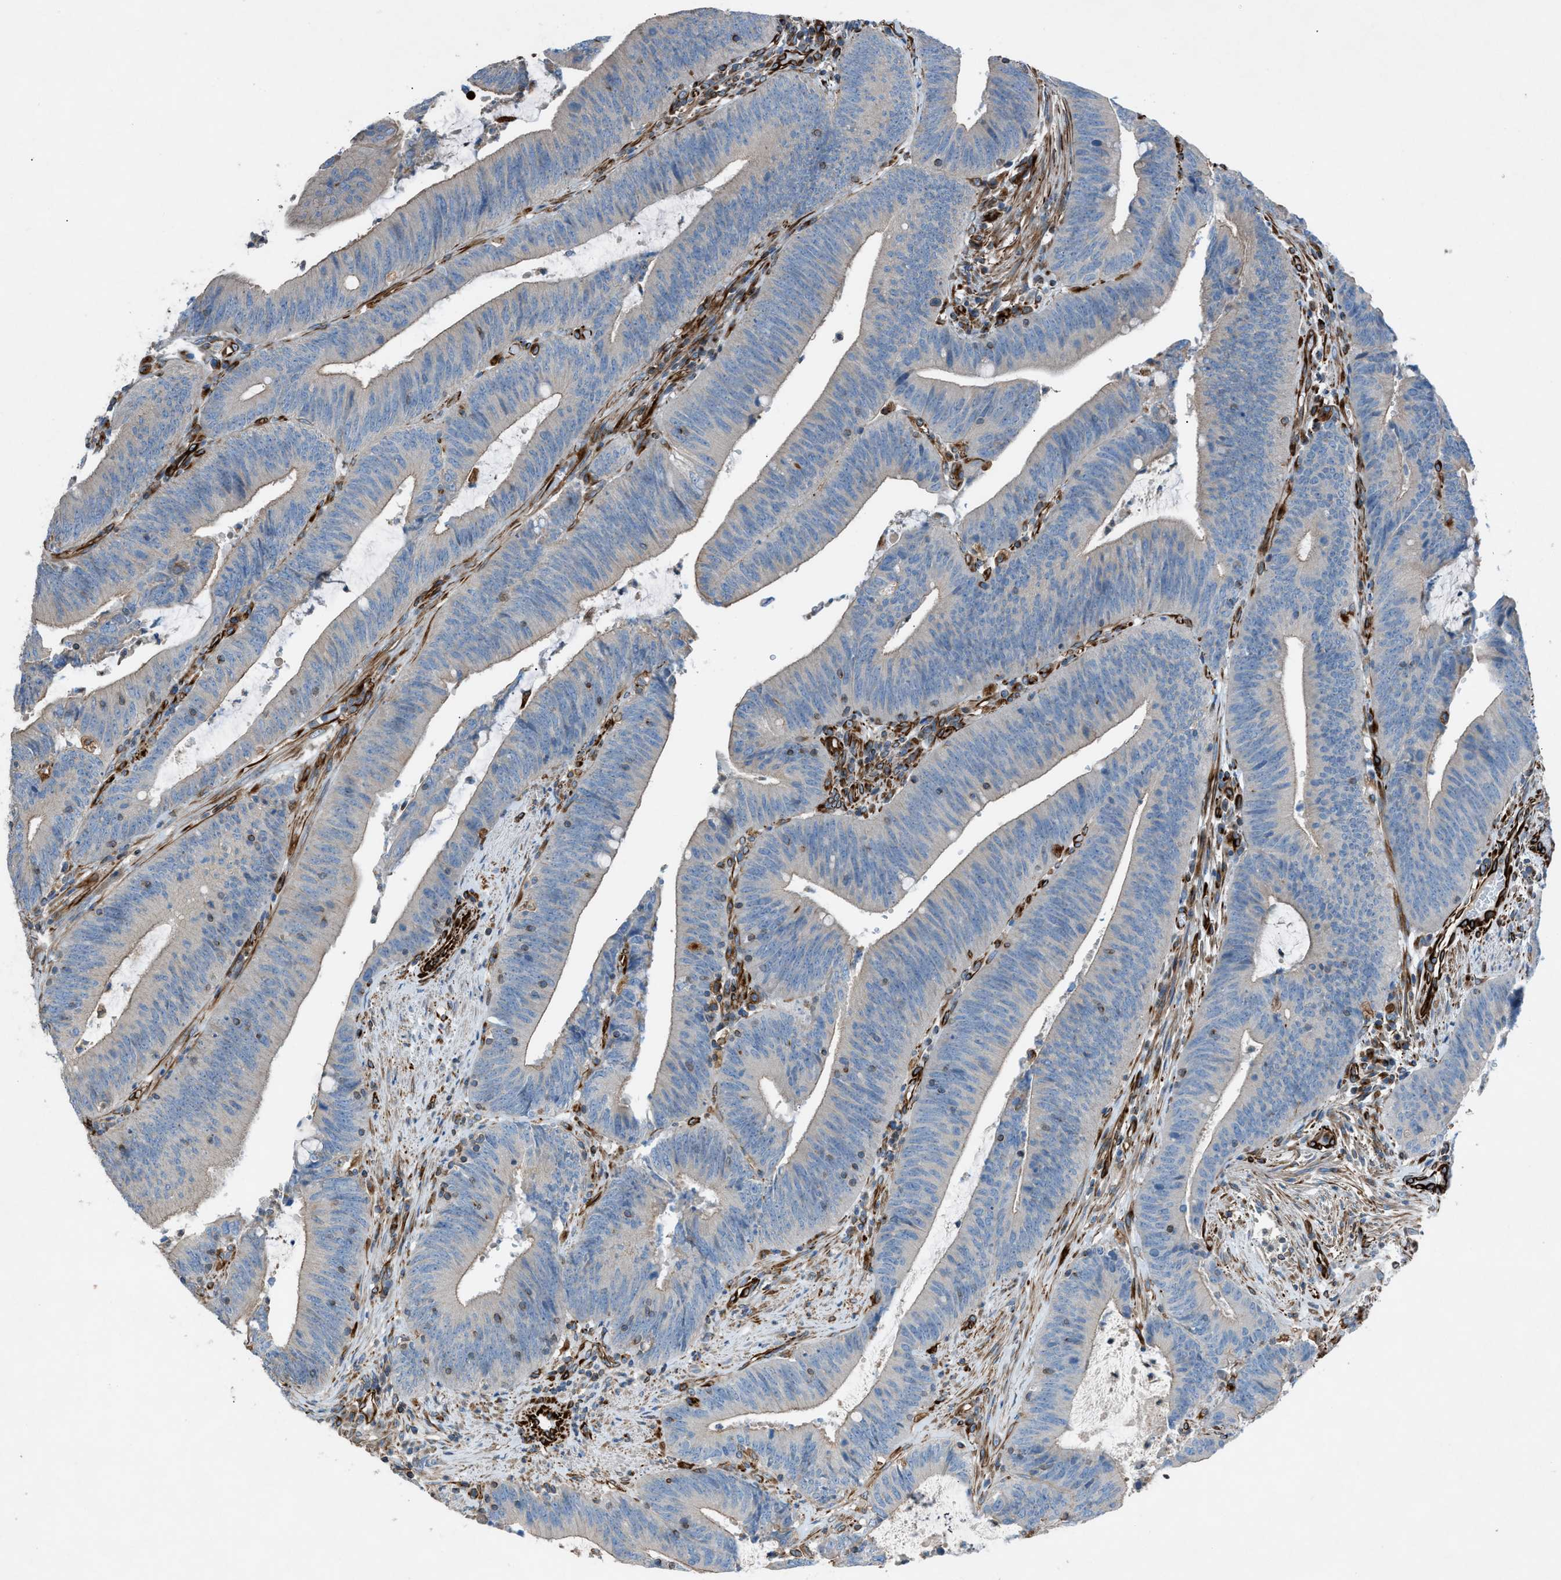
{"staining": {"intensity": "weak", "quantity": "25%-75%", "location": "cytoplasmic/membranous"}, "tissue": "colorectal cancer", "cell_type": "Tumor cells", "image_type": "cancer", "snomed": [{"axis": "morphology", "description": "Normal tissue, NOS"}, {"axis": "morphology", "description": "Adenocarcinoma, NOS"}, {"axis": "topography", "description": "Rectum"}], "caption": "Adenocarcinoma (colorectal) stained with a brown dye demonstrates weak cytoplasmic/membranous positive positivity in approximately 25%-75% of tumor cells.", "gene": "CABP7", "patient": {"sex": "female", "age": 66}}